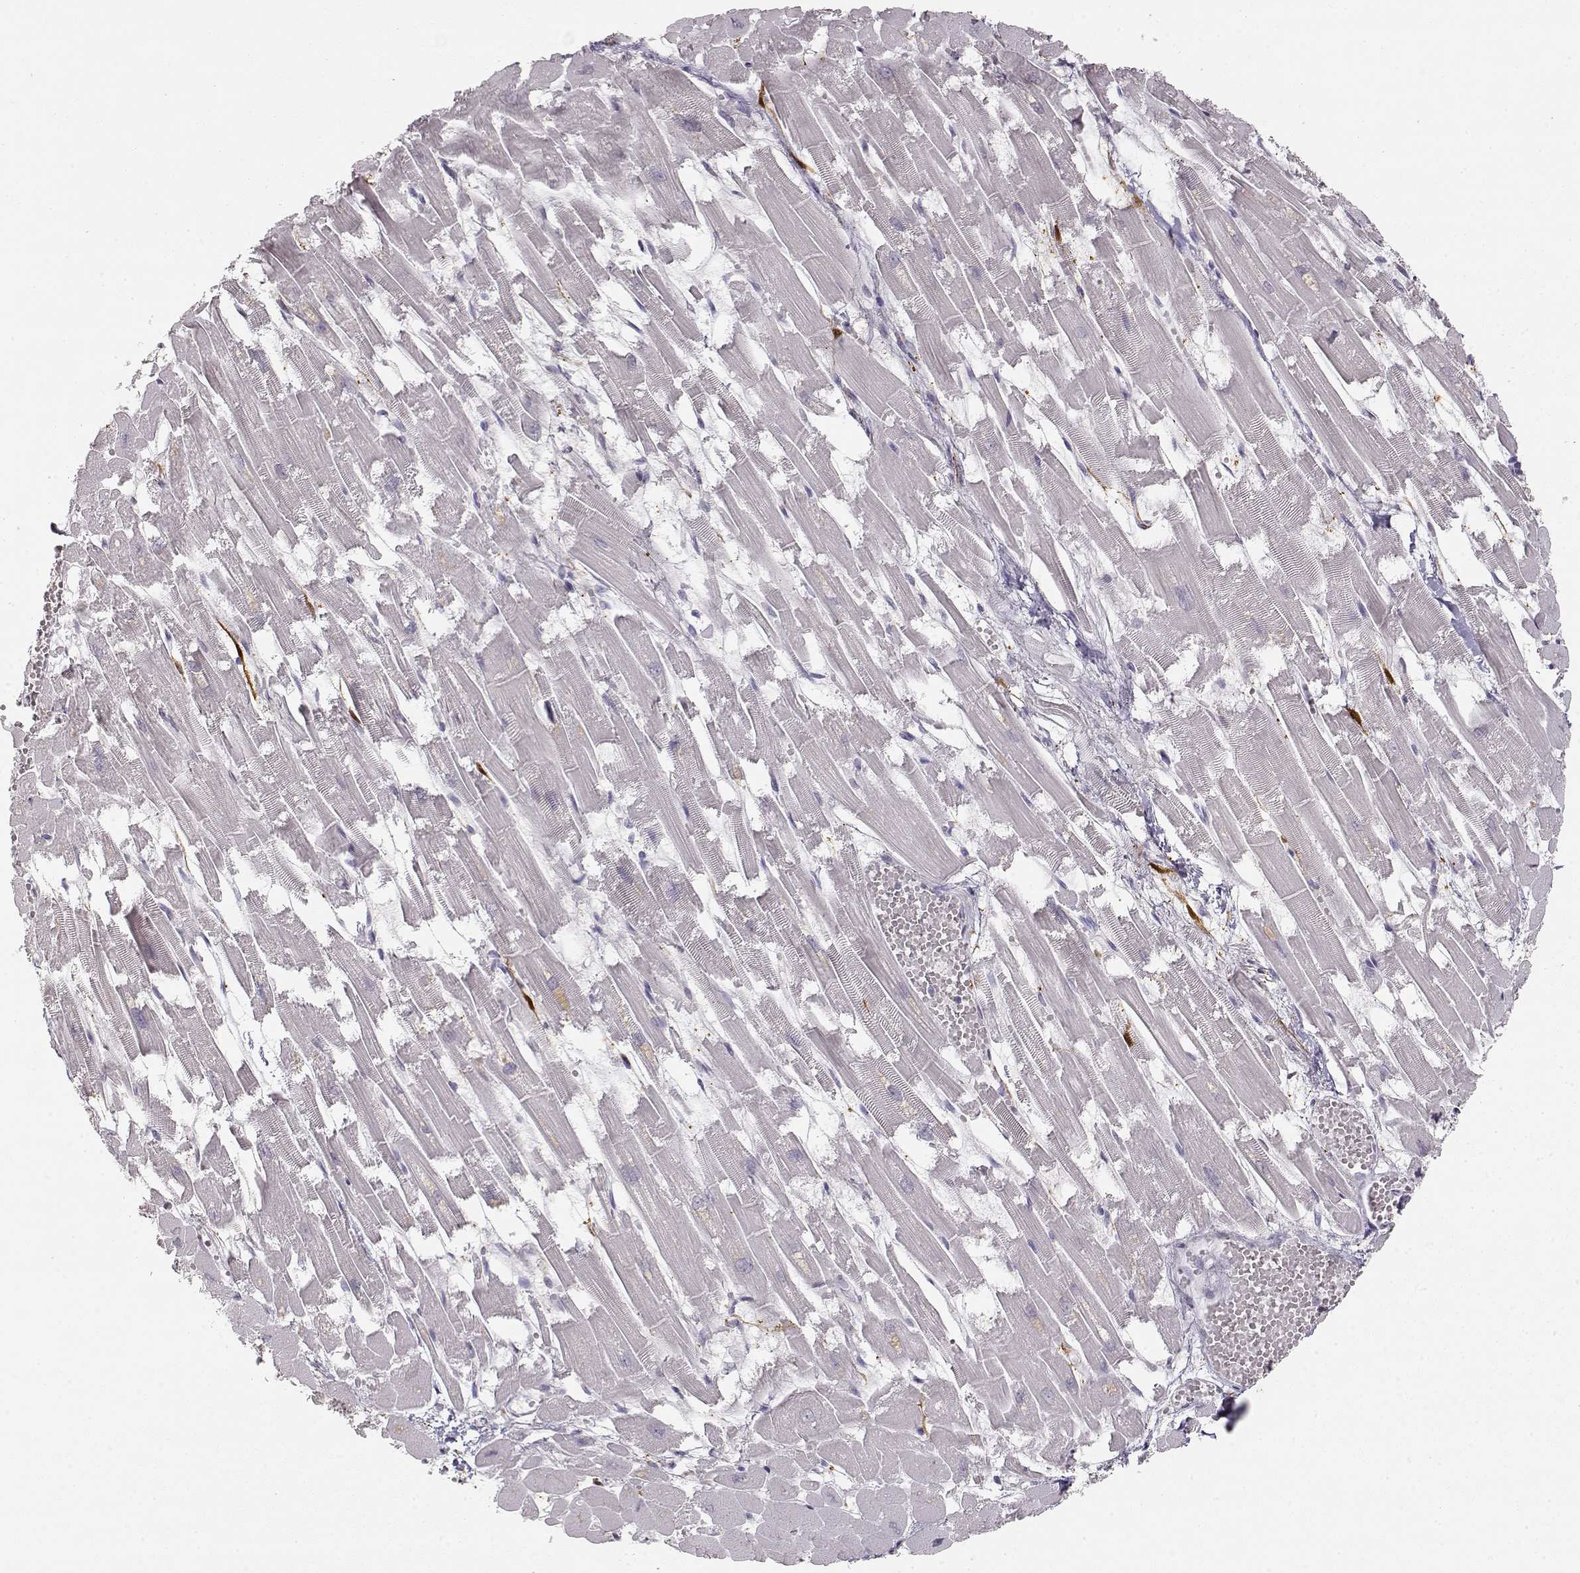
{"staining": {"intensity": "negative", "quantity": "none", "location": "none"}, "tissue": "heart muscle", "cell_type": "Cardiomyocytes", "image_type": "normal", "snomed": [{"axis": "morphology", "description": "Normal tissue, NOS"}, {"axis": "topography", "description": "Heart"}], "caption": "The image exhibits no significant expression in cardiomyocytes of heart muscle. Nuclei are stained in blue.", "gene": "S100B", "patient": {"sex": "female", "age": 52}}